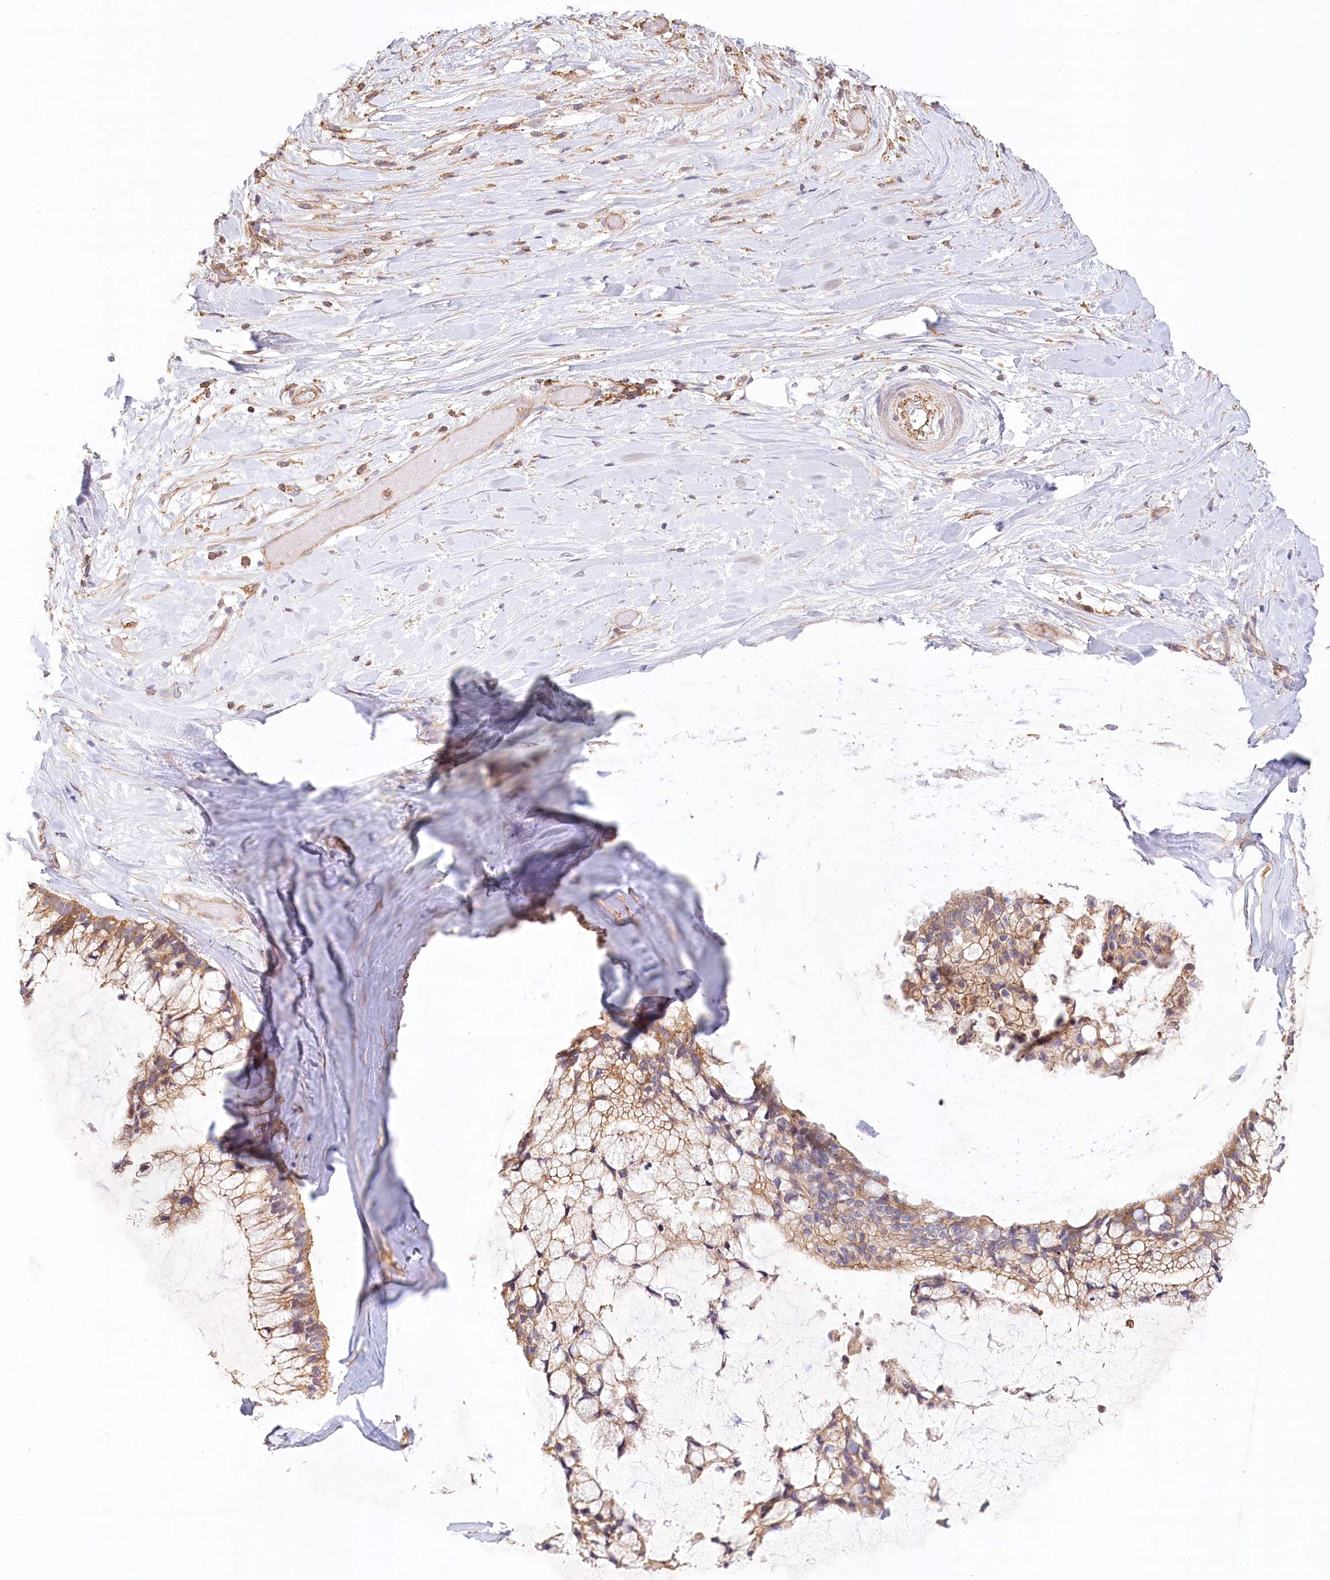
{"staining": {"intensity": "moderate", "quantity": ">75%", "location": "cytoplasmic/membranous"}, "tissue": "ovarian cancer", "cell_type": "Tumor cells", "image_type": "cancer", "snomed": [{"axis": "morphology", "description": "Cystadenocarcinoma, mucinous, NOS"}, {"axis": "topography", "description": "Ovary"}], "caption": "Ovarian cancer stained with immunohistochemistry (IHC) displays moderate cytoplasmic/membranous staining in about >75% of tumor cells.", "gene": "UMPS", "patient": {"sex": "female", "age": 39}}